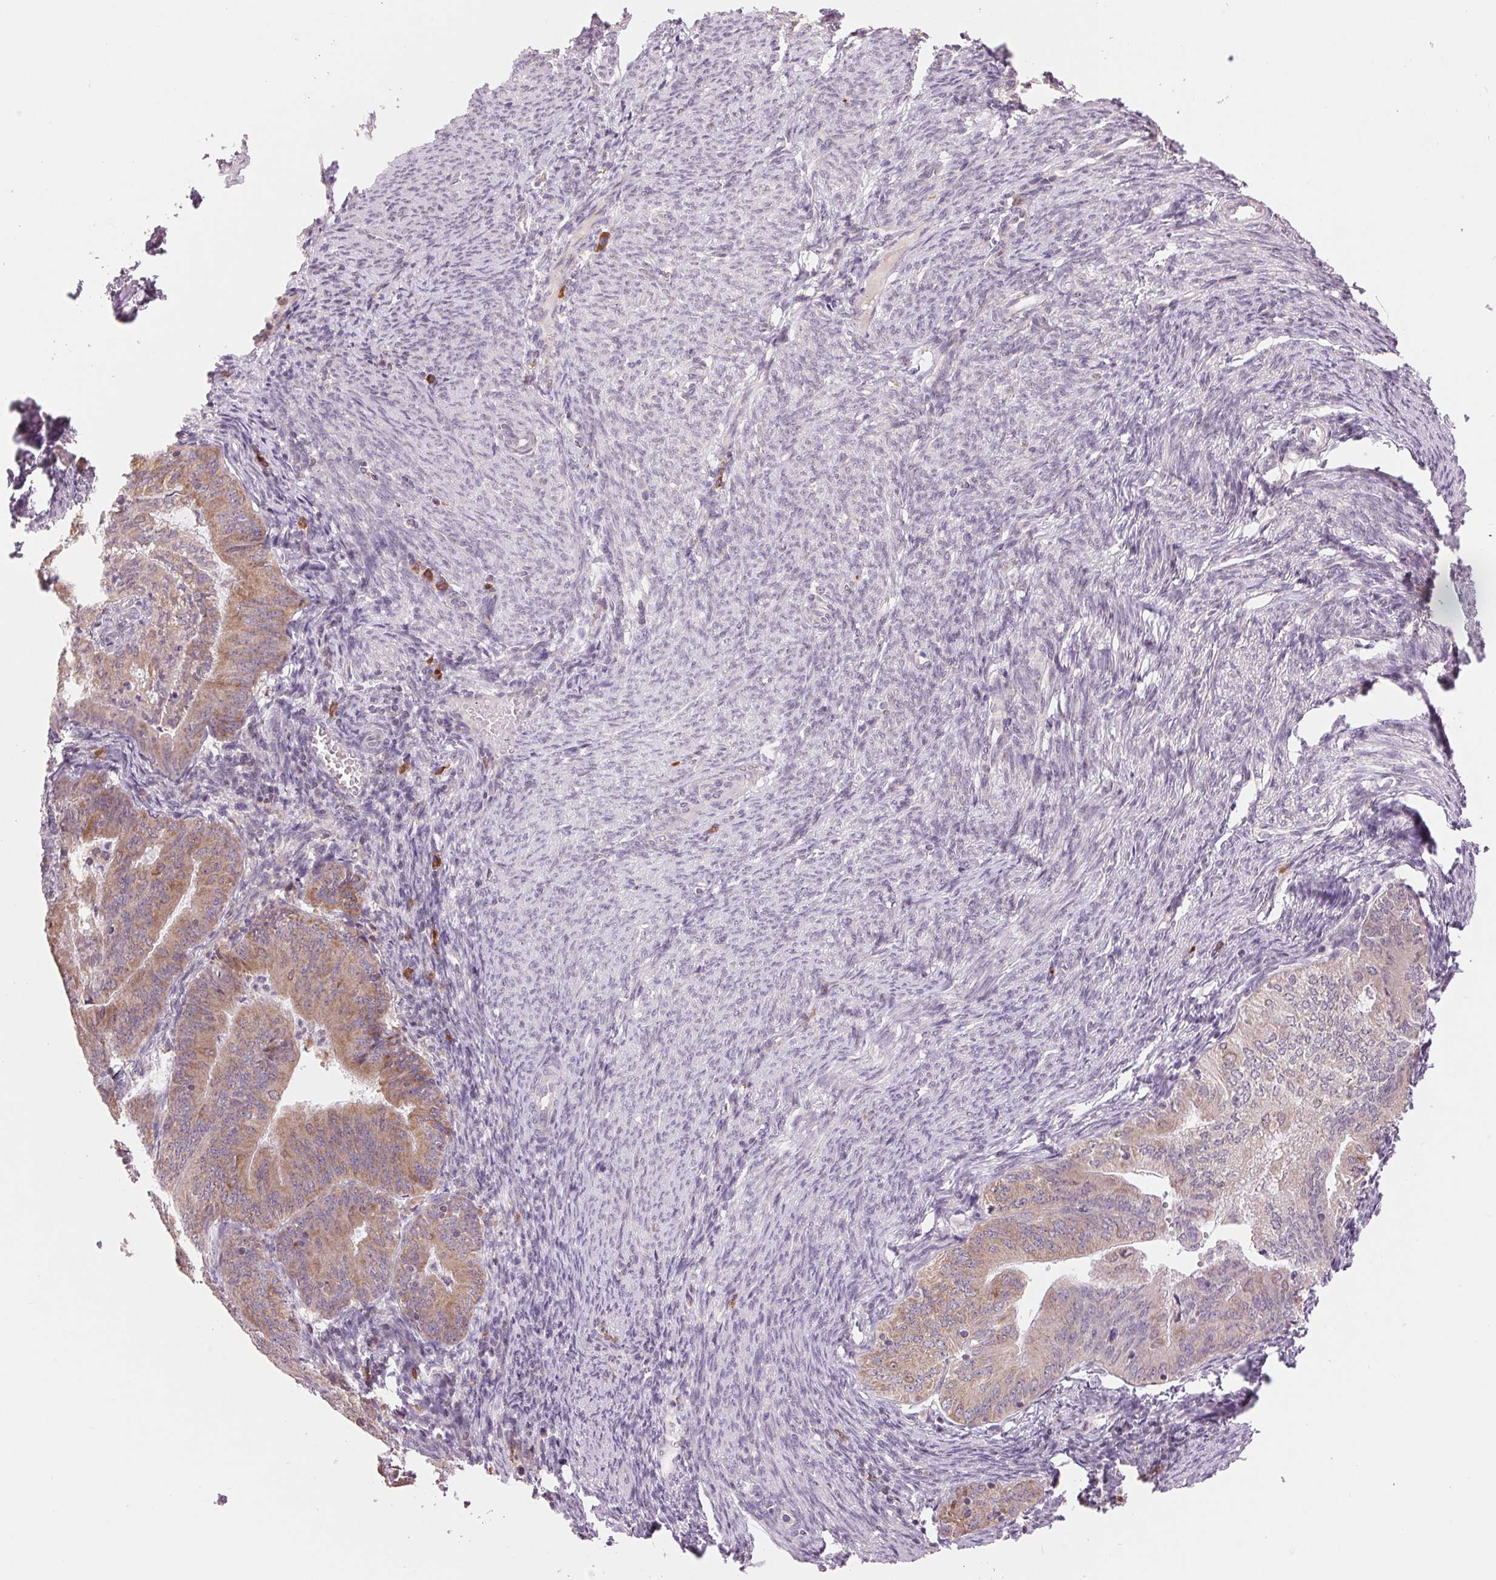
{"staining": {"intensity": "weak", "quantity": ">75%", "location": "cytoplasmic/membranous"}, "tissue": "endometrial cancer", "cell_type": "Tumor cells", "image_type": "cancer", "snomed": [{"axis": "morphology", "description": "Adenocarcinoma, NOS"}, {"axis": "topography", "description": "Endometrium"}], "caption": "Protein expression analysis of endometrial cancer (adenocarcinoma) exhibits weak cytoplasmic/membranous staining in approximately >75% of tumor cells. The staining is performed using DAB brown chromogen to label protein expression. The nuclei are counter-stained blue using hematoxylin.", "gene": "TECR", "patient": {"sex": "female", "age": 57}}